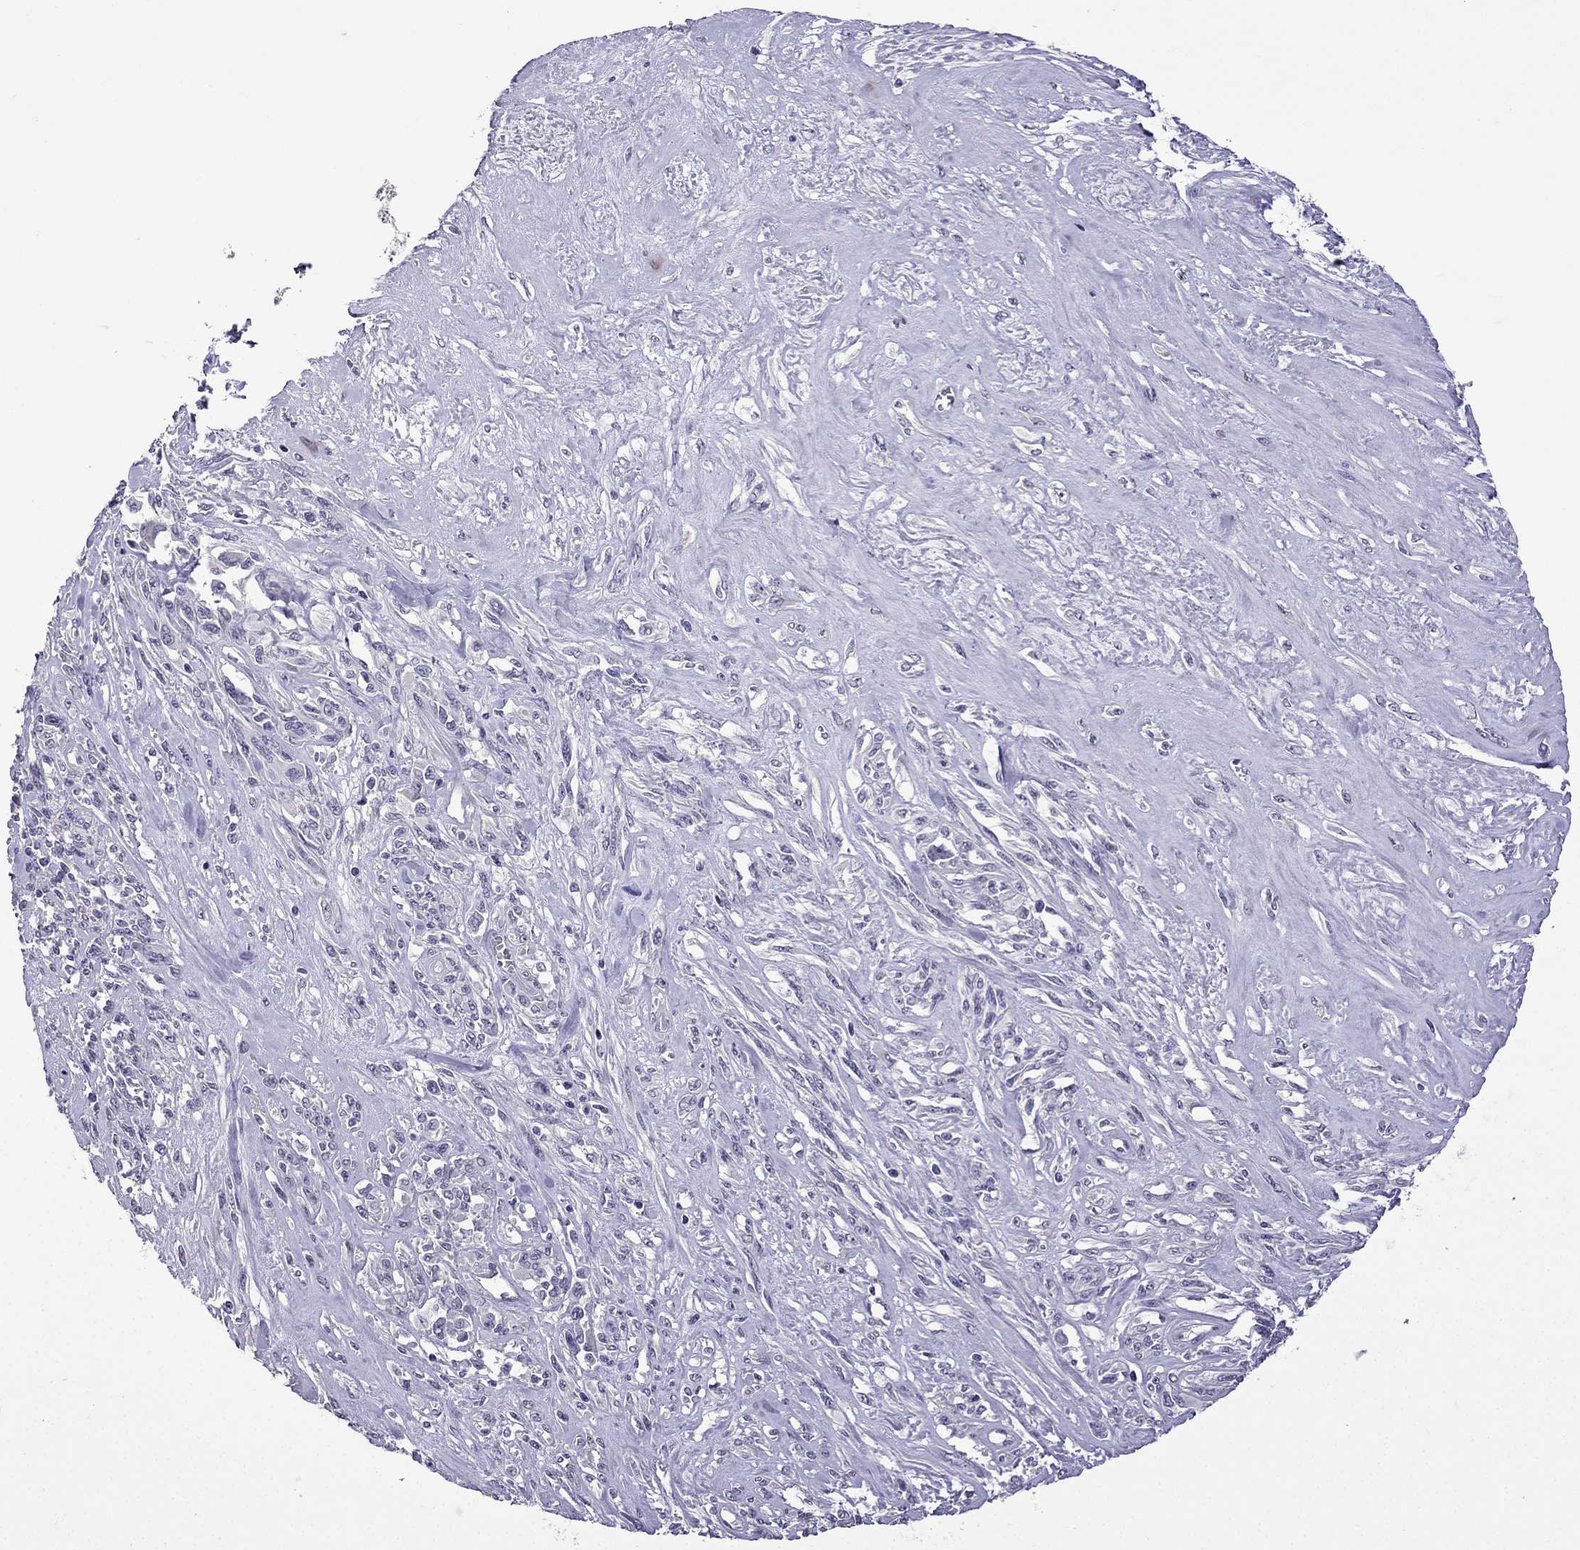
{"staining": {"intensity": "negative", "quantity": "none", "location": "none"}, "tissue": "melanoma", "cell_type": "Tumor cells", "image_type": "cancer", "snomed": [{"axis": "morphology", "description": "Malignant melanoma, NOS"}, {"axis": "topography", "description": "Skin"}], "caption": "Melanoma was stained to show a protein in brown. There is no significant expression in tumor cells.", "gene": "TTN", "patient": {"sex": "female", "age": 91}}